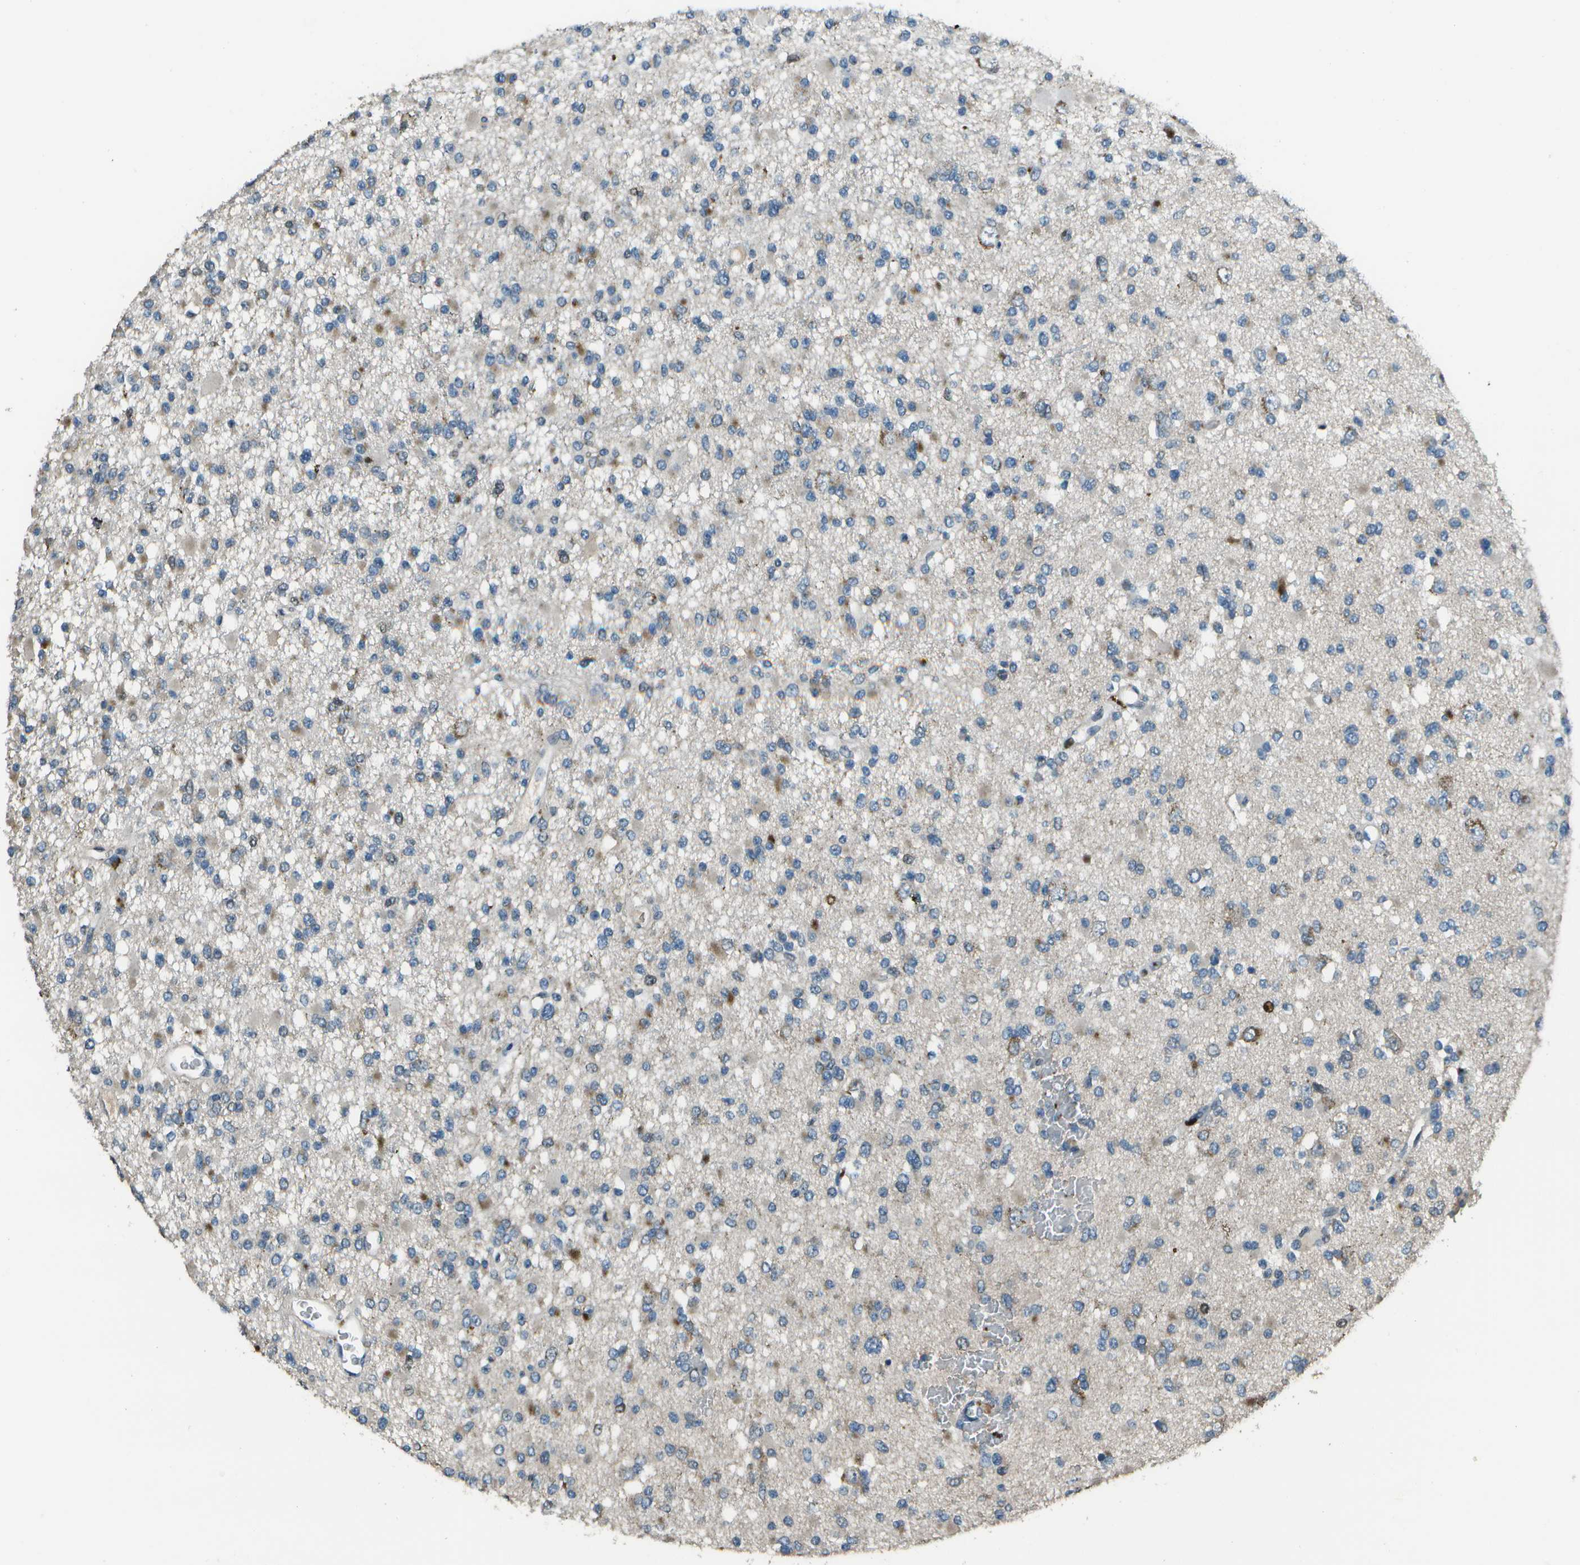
{"staining": {"intensity": "negative", "quantity": "none", "location": "none"}, "tissue": "glioma", "cell_type": "Tumor cells", "image_type": "cancer", "snomed": [{"axis": "morphology", "description": "Glioma, malignant, Low grade"}, {"axis": "topography", "description": "Brain"}], "caption": "Micrograph shows no protein staining in tumor cells of malignant glioma (low-grade) tissue.", "gene": "PDLIM1", "patient": {"sex": "female", "age": 22}}